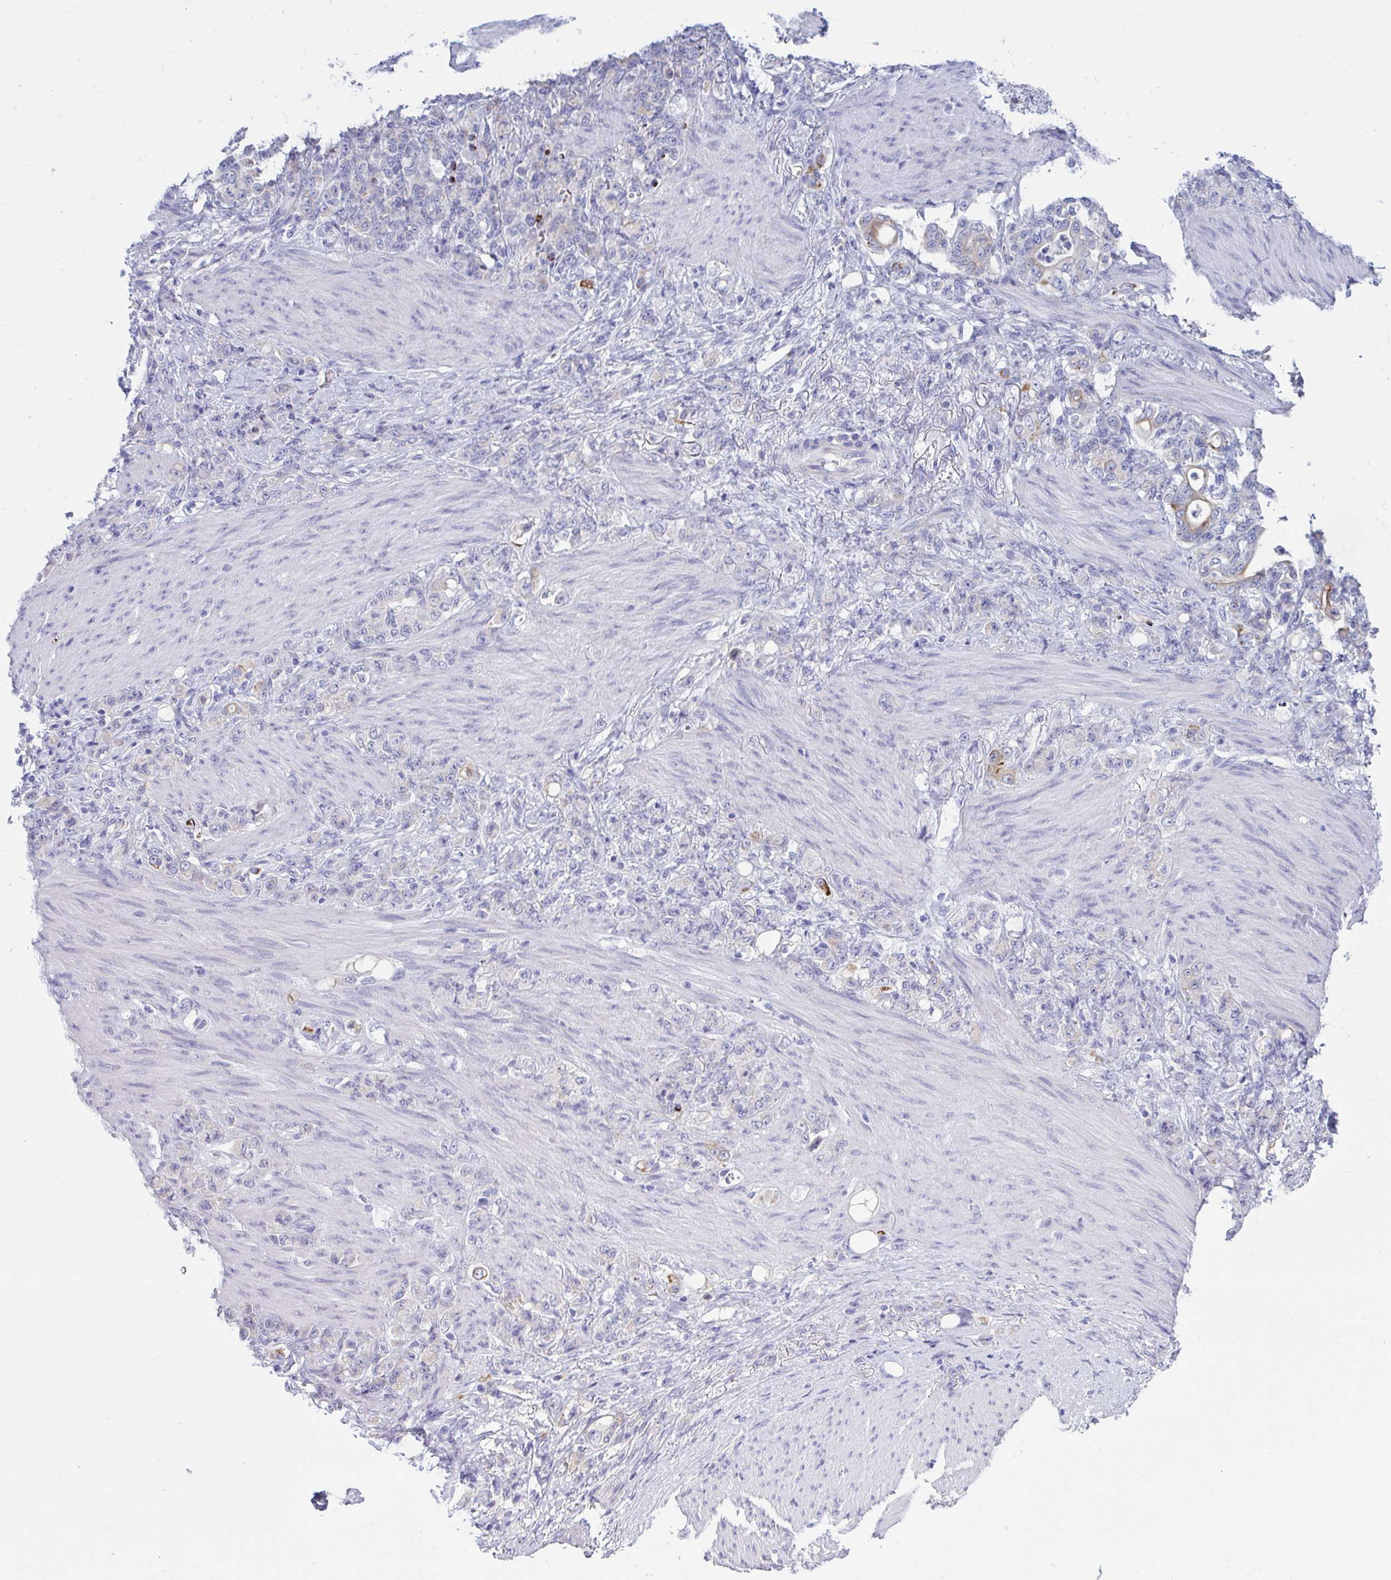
{"staining": {"intensity": "negative", "quantity": "none", "location": "none"}, "tissue": "stomach cancer", "cell_type": "Tumor cells", "image_type": "cancer", "snomed": [{"axis": "morphology", "description": "Normal tissue, NOS"}, {"axis": "morphology", "description": "Adenocarcinoma, NOS"}, {"axis": "topography", "description": "Stomach"}], "caption": "Tumor cells are negative for protein expression in human adenocarcinoma (stomach). Nuclei are stained in blue.", "gene": "TAS2R38", "patient": {"sex": "female", "age": 79}}